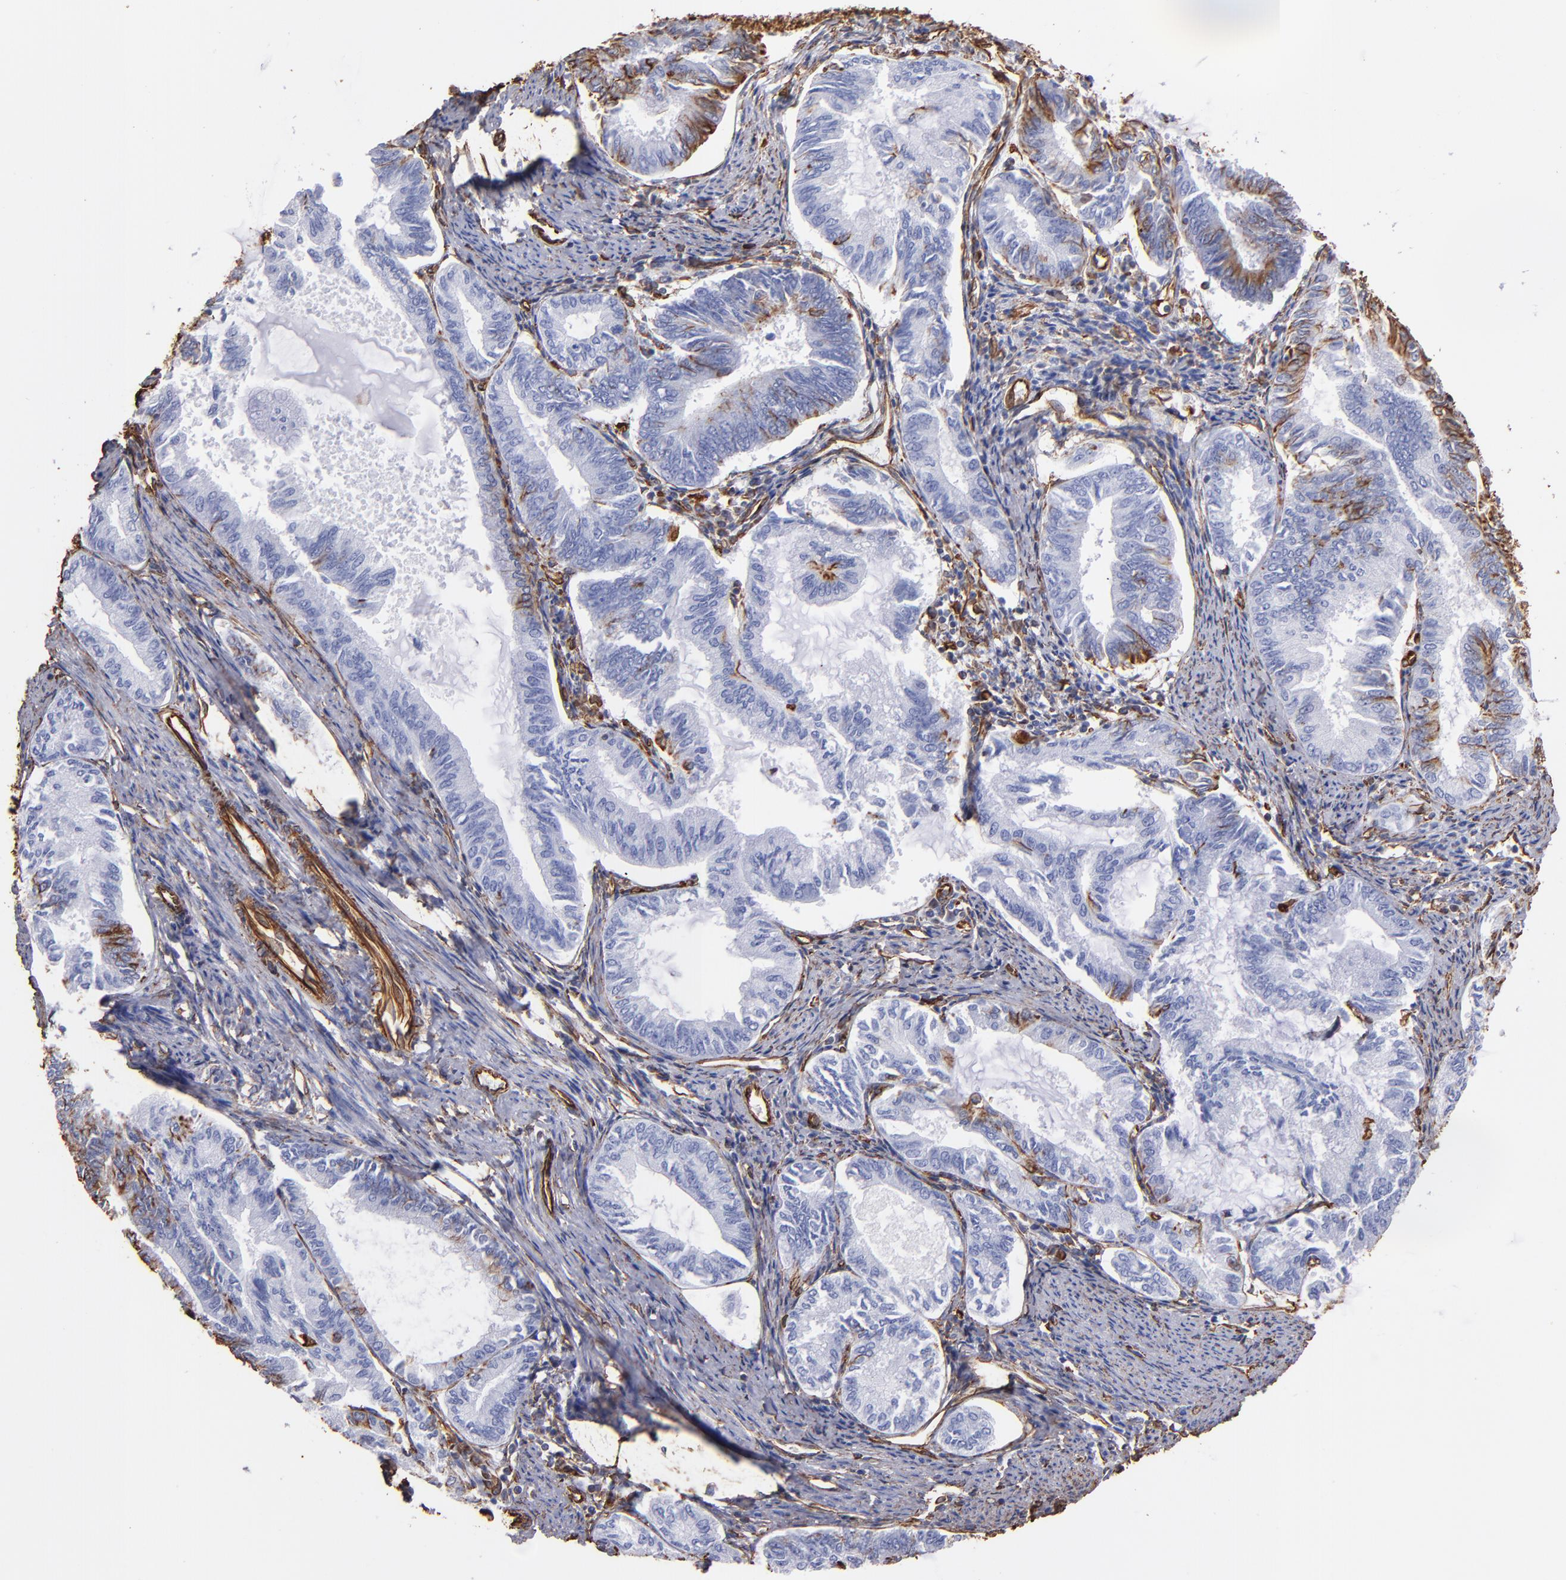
{"staining": {"intensity": "negative", "quantity": "none", "location": "none"}, "tissue": "endometrial cancer", "cell_type": "Tumor cells", "image_type": "cancer", "snomed": [{"axis": "morphology", "description": "Adenocarcinoma, NOS"}, {"axis": "topography", "description": "Endometrium"}], "caption": "Tumor cells are negative for protein expression in human endometrial cancer.", "gene": "VIM", "patient": {"sex": "female", "age": 86}}